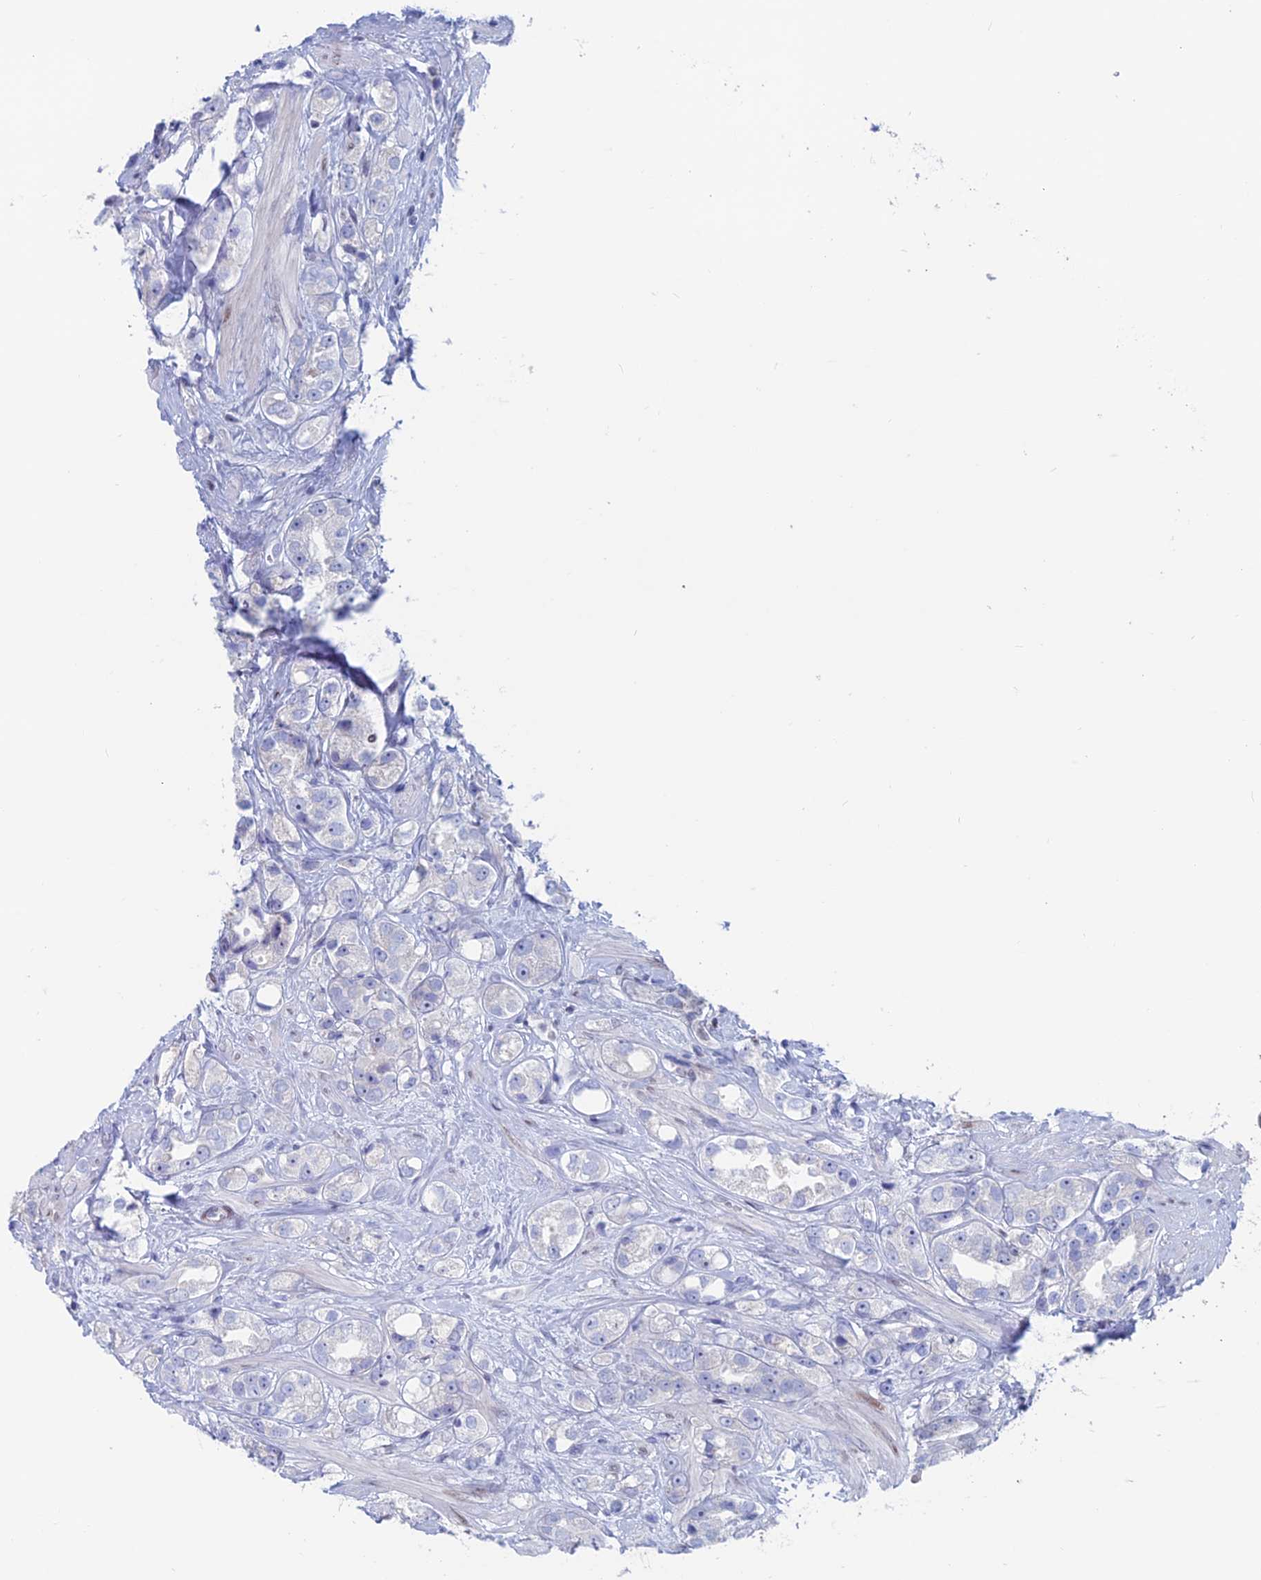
{"staining": {"intensity": "negative", "quantity": "none", "location": "none"}, "tissue": "prostate cancer", "cell_type": "Tumor cells", "image_type": "cancer", "snomed": [{"axis": "morphology", "description": "Adenocarcinoma, NOS"}, {"axis": "topography", "description": "Prostate"}], "caption": "High magnification brightfield microscopy of prostate adenocarcinoma stained with DAB (brown) and counterstained with hematoxylin (blue): tumor cells show no significant staining.", "gene": "CERS6", "patient": {"sex": "male", "age": 79}}